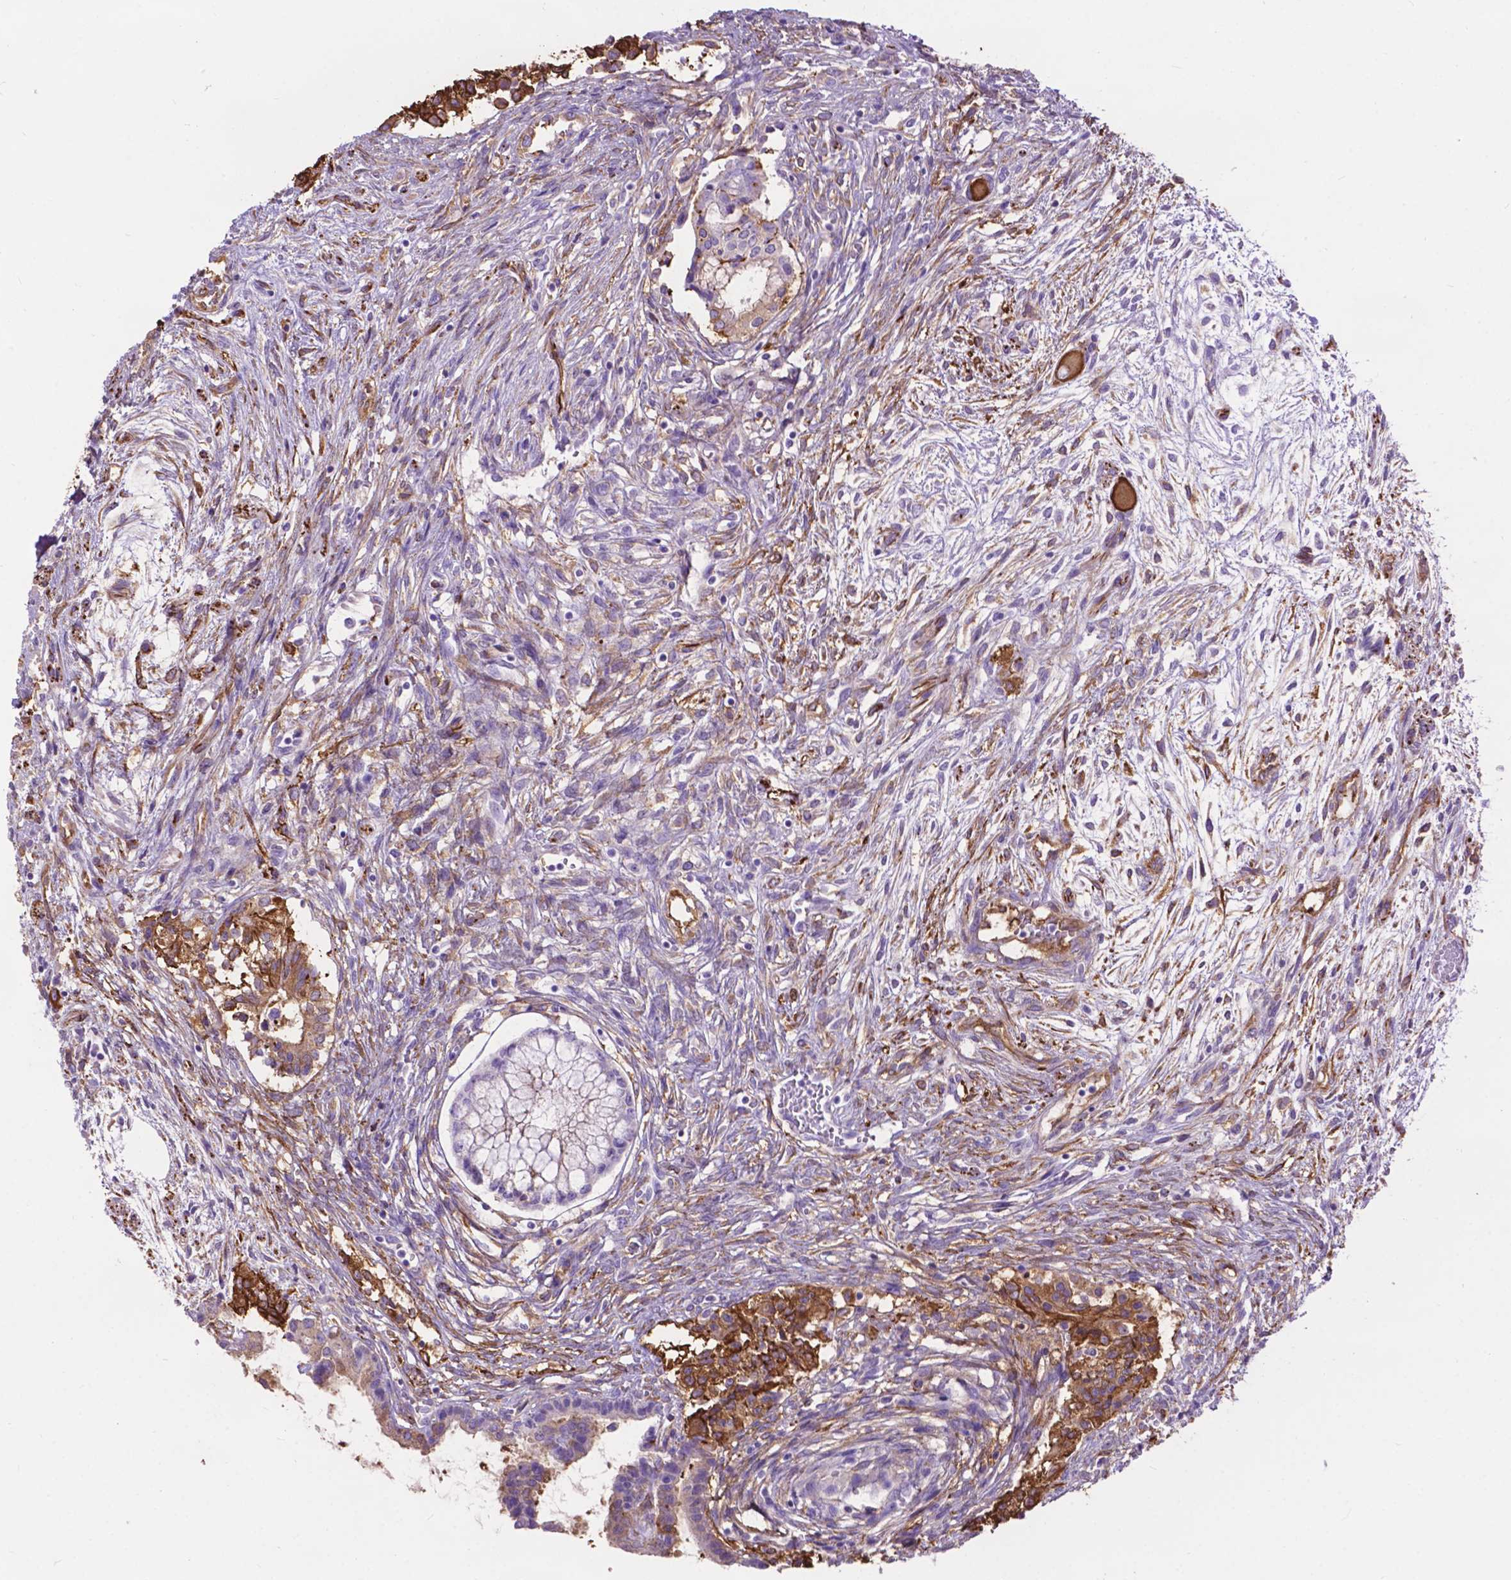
{"staining": {"intensity": "moderate", "quantity": ">75%", "location": "cytoplasmic/membranous"}, "tissue": "testis cancer", "cell_type": "Tumor cells", "image_type": "cancer", "snomed": [{"axis": "morphology", "description": "Carcinoma, Embryonal, NOS"}, {"axis": "topography", "description": "Testis"}], "caption": "A micrograph of embryonal carcinoma (testis) stained for a protein displays moderate cytoplasmic/membranous brown staining in tumor cells.", "gene": "PCDHA12", "patient": {"sex": "male", "age": 37}}